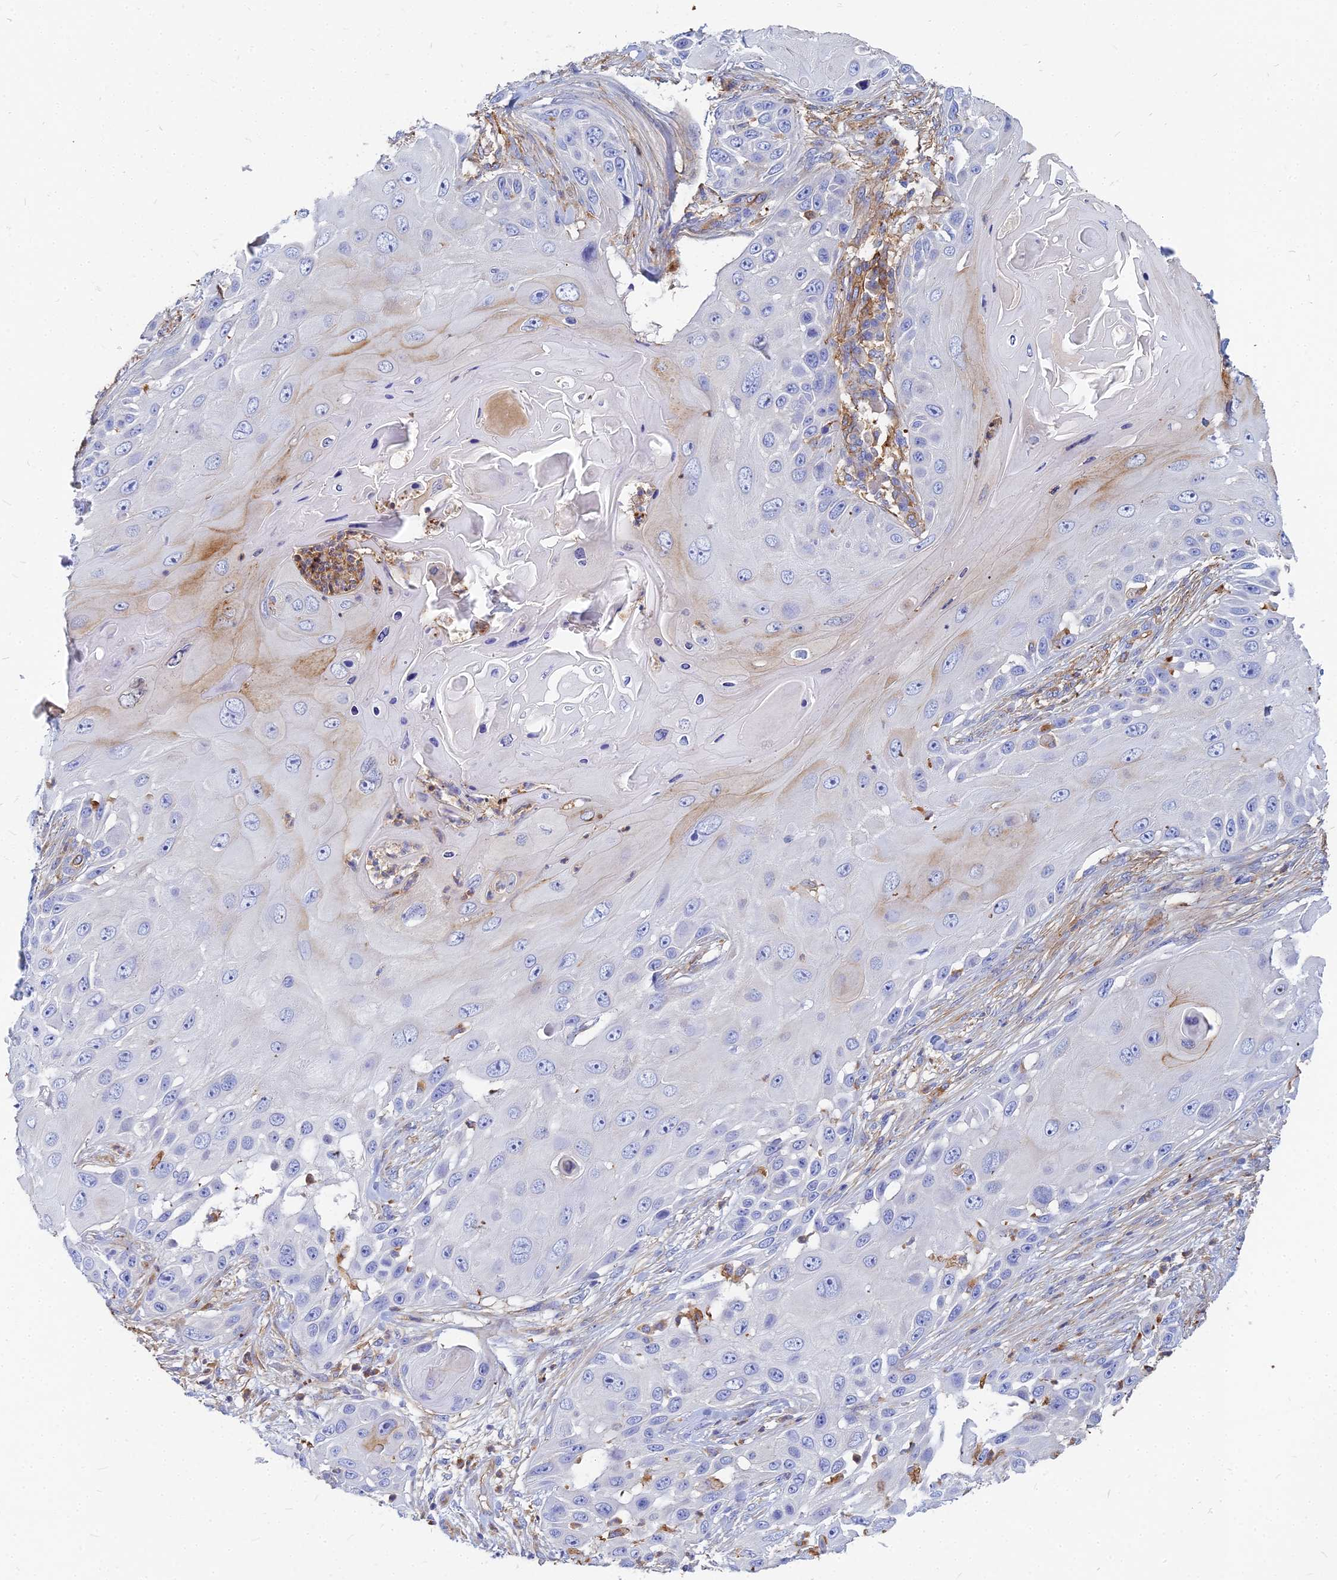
{"staining": {"intensity": "weak", "quantity": "<25%", "location": "cytoplasmic/membranous"}, "tissue": "skin cancer", "cell_type": "Tumor cells", "image_type": "cancer", "snomed": [{"axis": "morphology", "description": "Squamous cell carcinoma, NOS"}, {"axis": "topography", "description": "Skin"}], "caption": "DAB immunohistochemical staining of skin cancer (squamous cell carcinoma) demonstrates no significant staining in tumor cells.", "gene": "VAT1", "patient": {"sex": "female", "age": 44}}